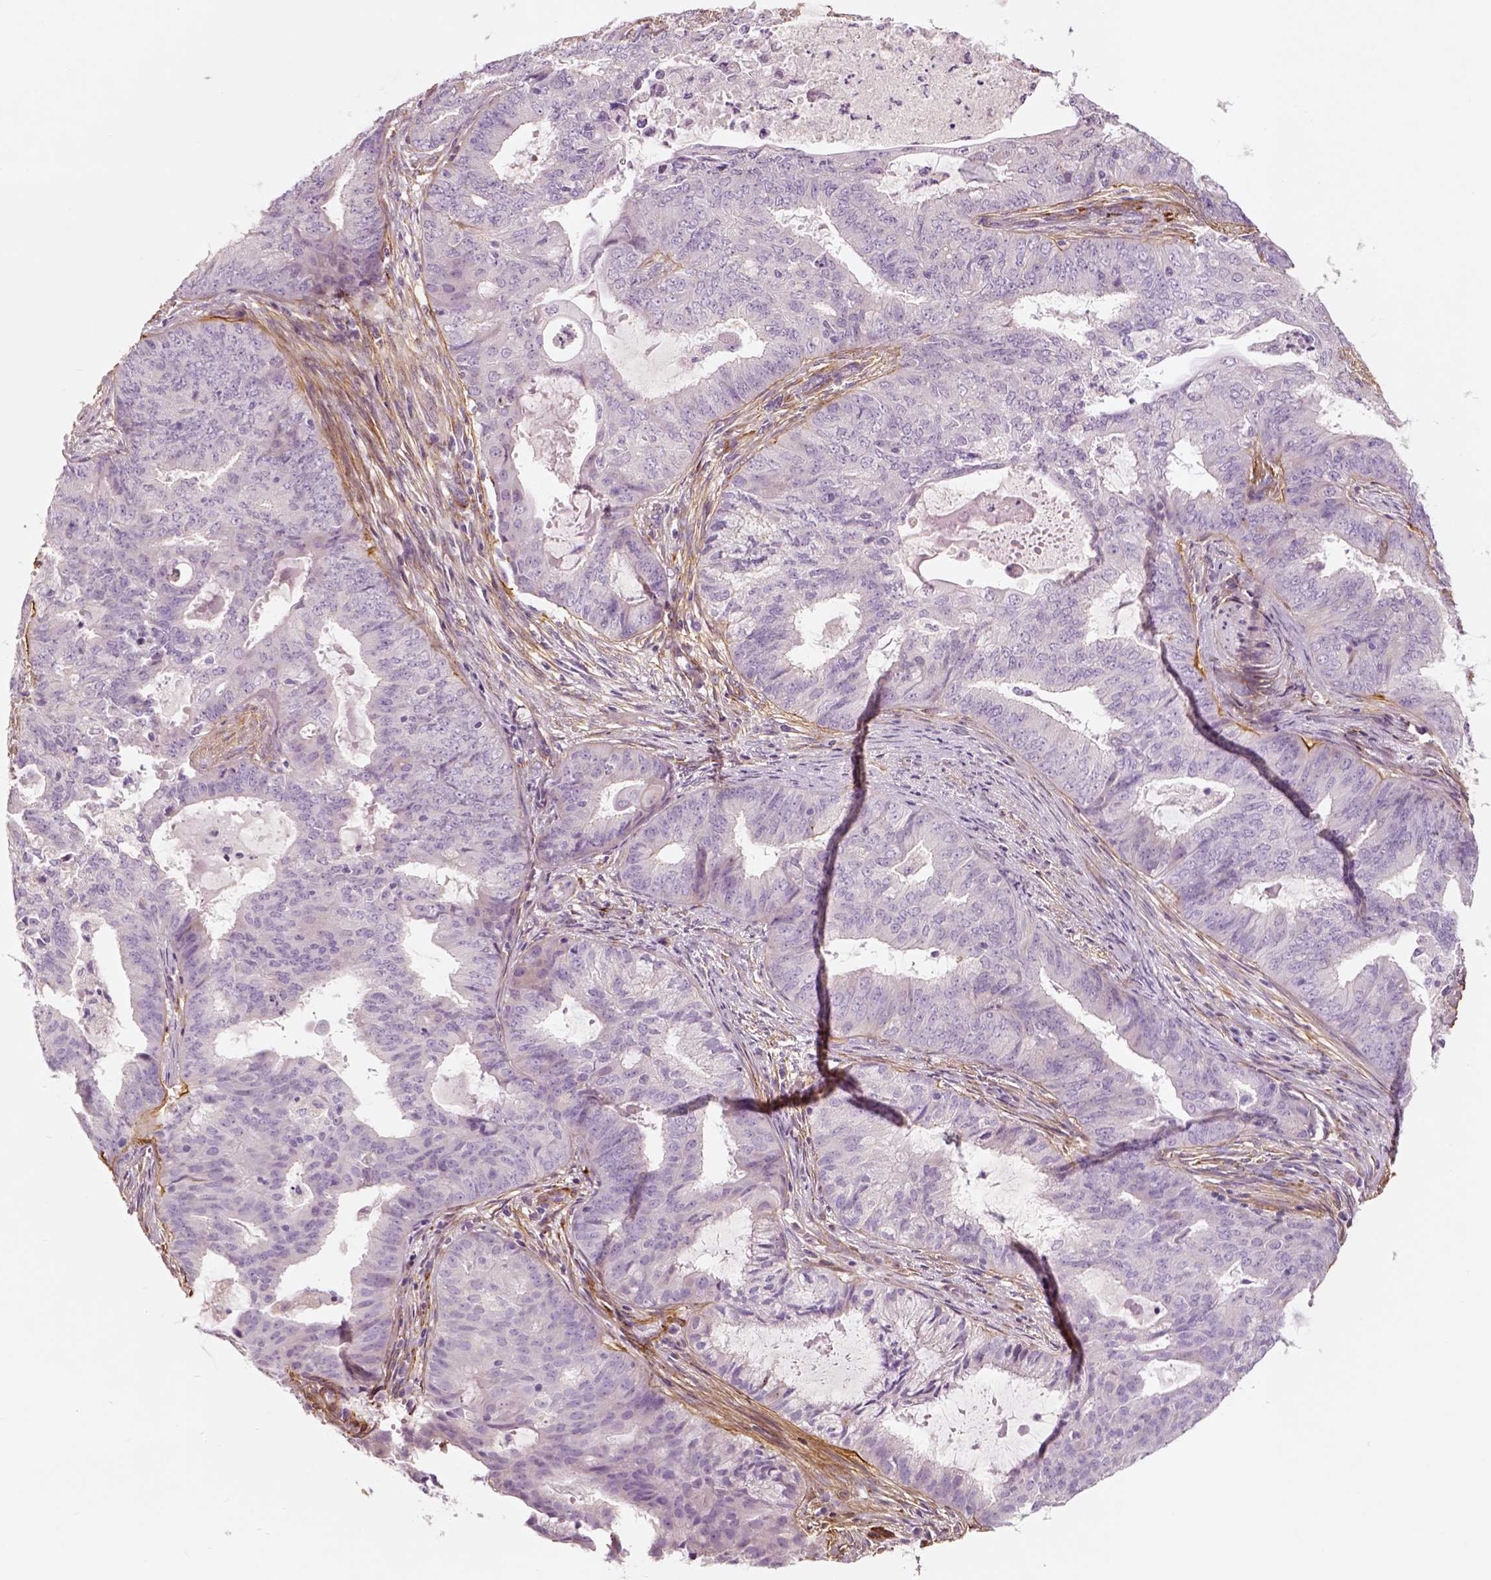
{"staining": {"intensity": "negative", "quantity": "none", "location": "none"}, "tissue": "endometrial cancer", "cell_type": "Tumor cells", "image_type": "cancer", "snomed": [{"axis": "morphology", "description": "Adenocarcinoma, NOS"}, {"axis": "topography", "description": "Endometrium"}], "caption": "A high-resolution micrograph shows immunohistochemistry (IHC) staining of endometrial cancer, which demonstrates no significant expression in tumor cells.", "gene": "COL6A2", "patient": {"sex": "female", "age": 62}}